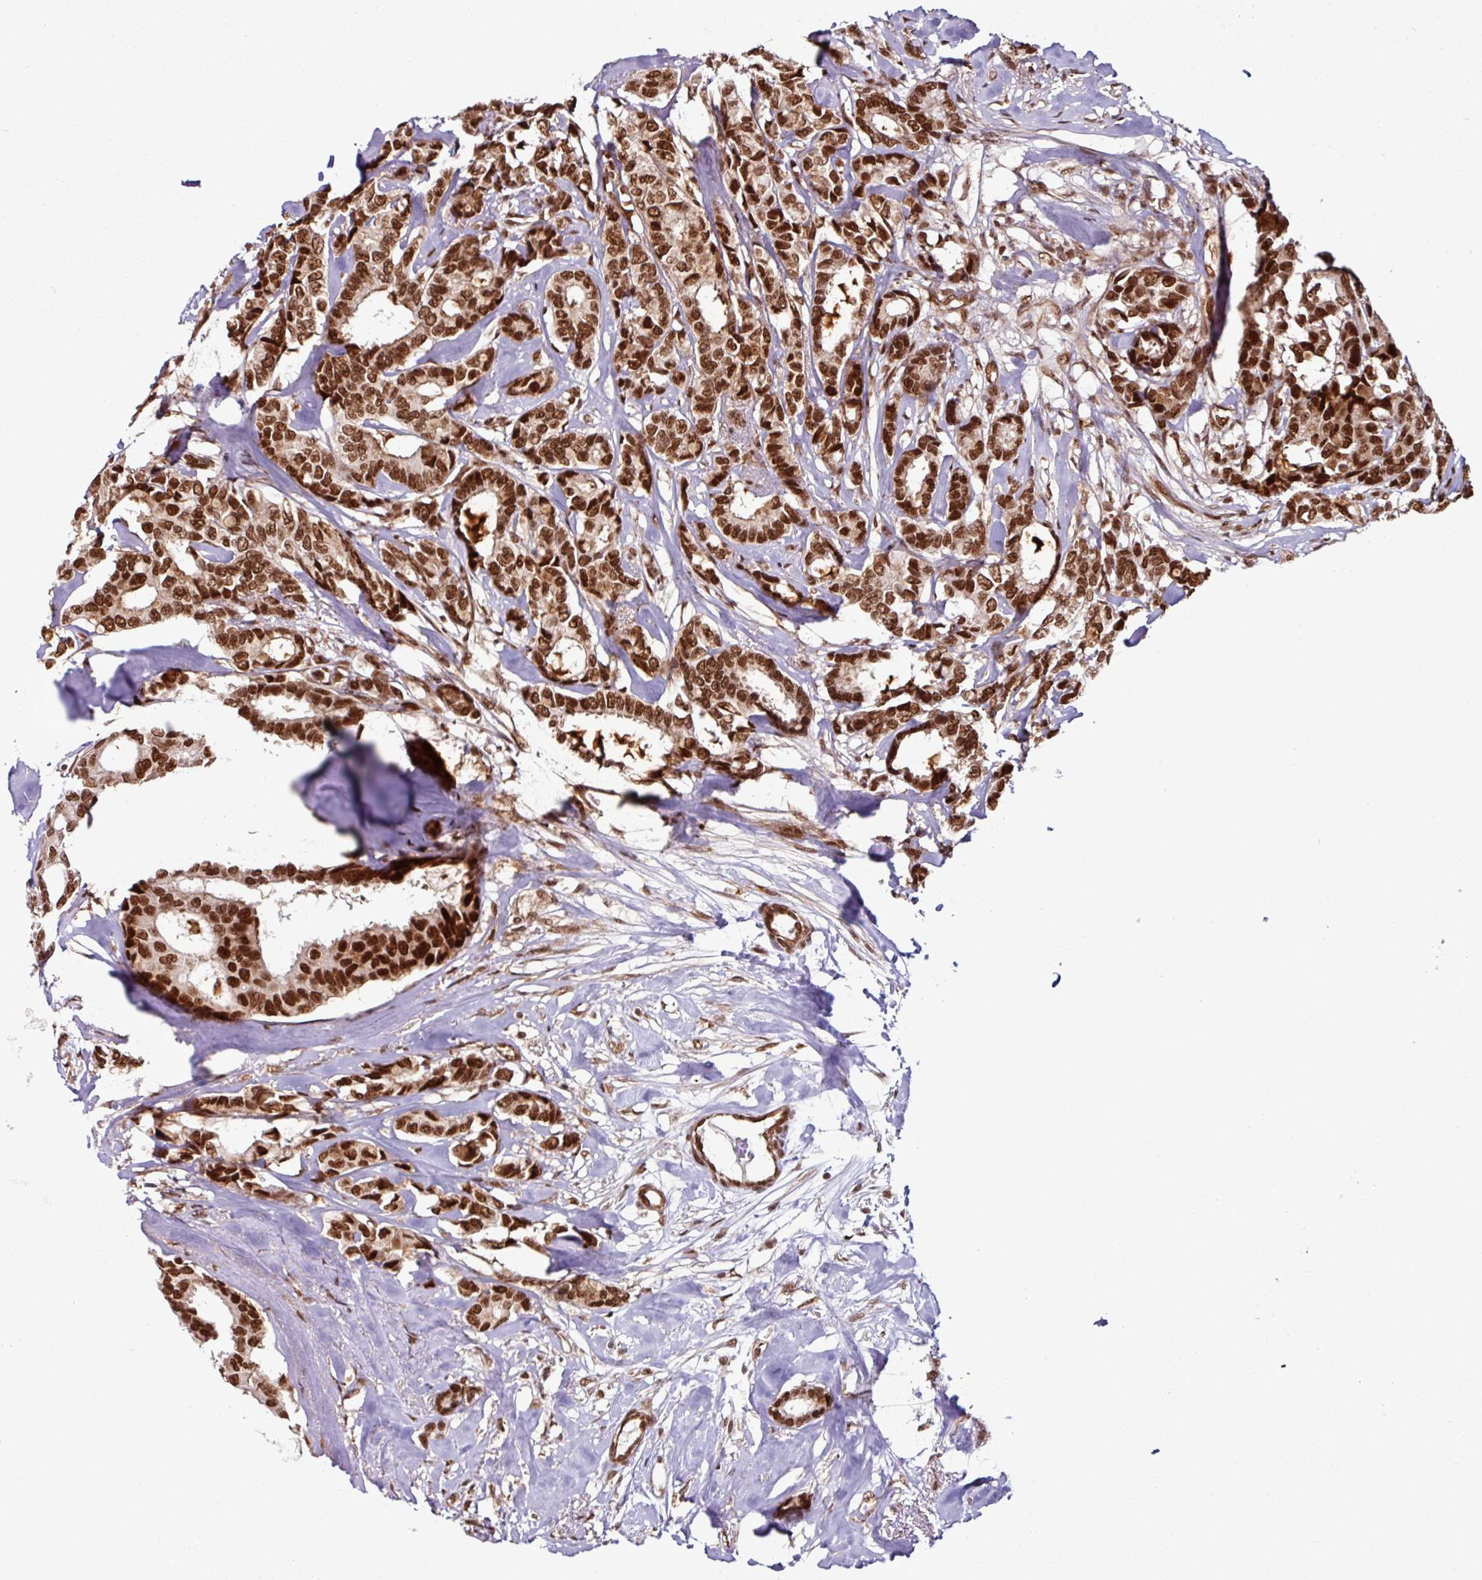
{"staining": {"intensity": "strong", "quantity": ">75%", "location": "nuclear"}, "tissue": "breast cancer", "cell_type": "Tumor cells", "image_type": "cancer", "snomed": [{"axis": "morphology", "description": "Duct carcinoma"}, {"axis": "topography", "description": "Breast"}], "caption": "IHC image of human breast cancer (intraductal carcinoma) stained for a protein (brown), which displays high levels of strong nuclear positivity in about >75% of tumor cells.", "gene": "MORF4L2", "patient": {"sex": "female", "age": 87}}